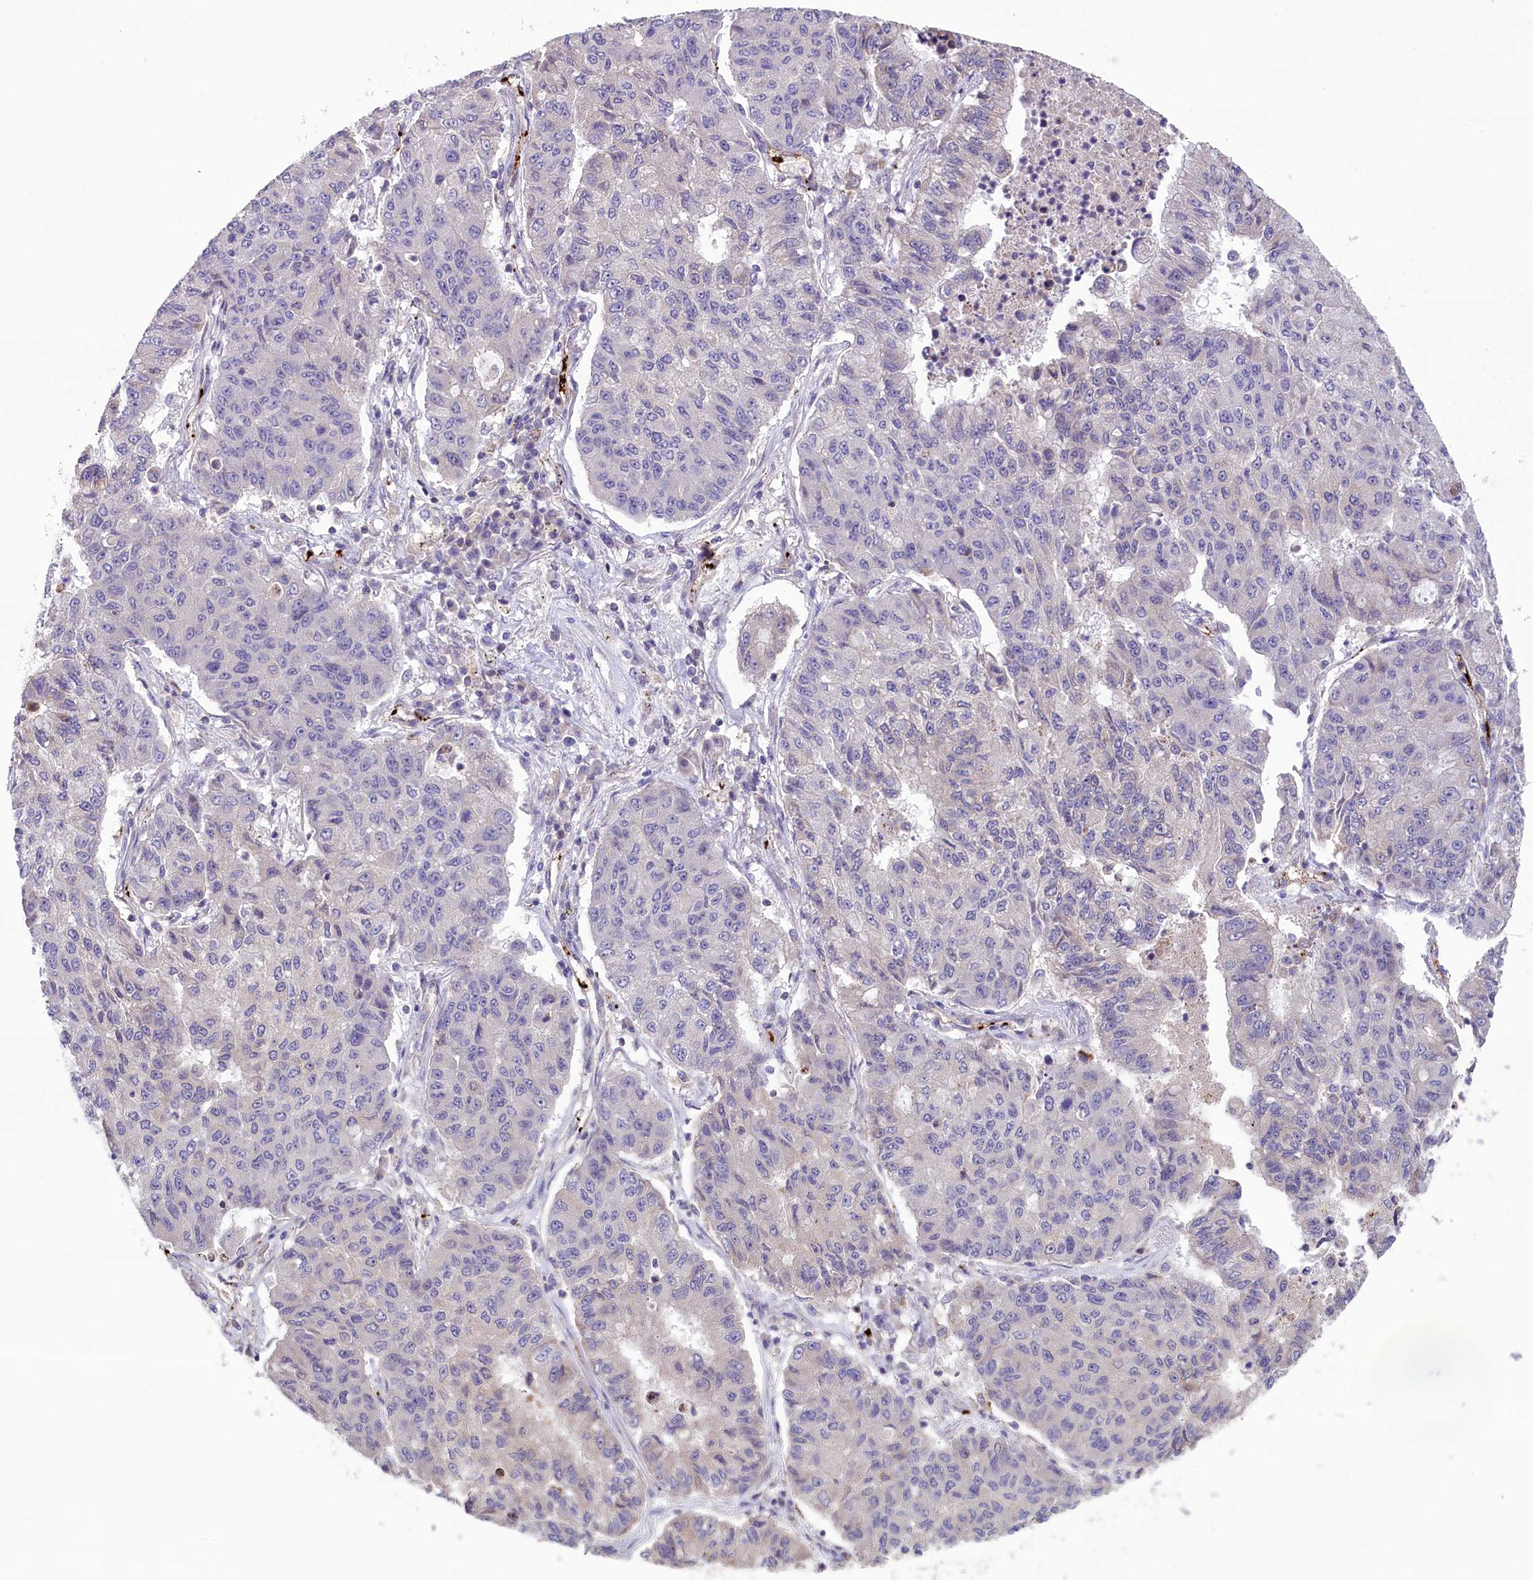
{"staining": {"intensity": "negative", "quantity": "none", "location": "none"}, "tissue": "lung cancer", "cell_type": "Tumor cells", "image_type": "cancer", "snomed": [{"axis": "morphology", "description": "Squamous cell carcinoma, NOS"}, {"axis": "topography", "description": "Lung"}], "caption": "Immunohistochemistry (IHC) of lung cancer (squamous cell carcinoma) reveals no expression in tumor cells.", "gene": "HEATR3", "patient": {"sex": "male", "age": 74}}